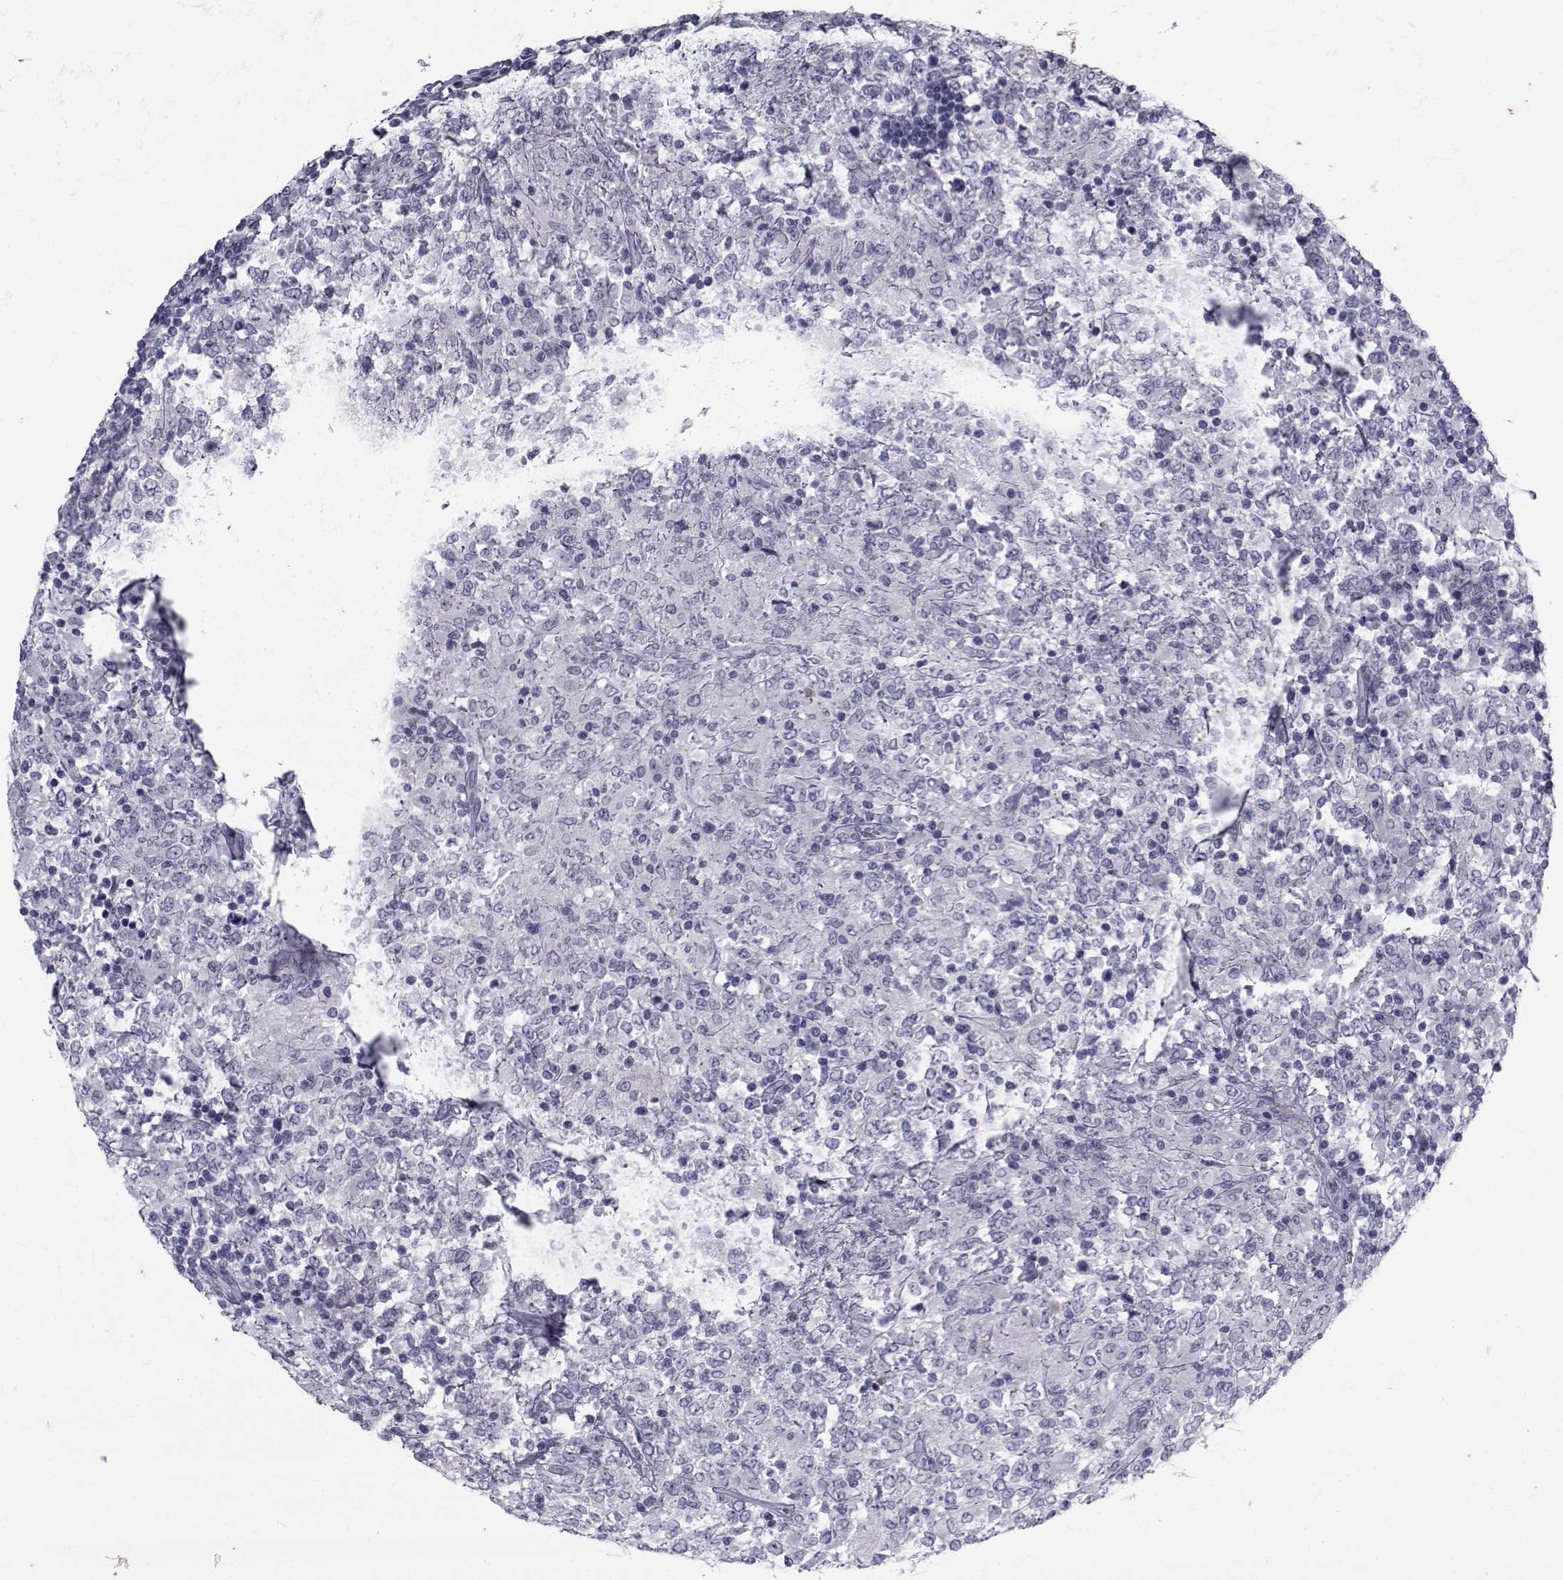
{"staining": {"intensity": "negative", "quantity": "none", "location": "none"}, "tissue": "lymphoma", "cell_type": "Tumor cells", "image_type": "cancer", "snomed": [{"axis": "morphology", "description": "Malignant lymphoma, non-Hodgkin's type, High grade"}, {"axis": "topography", "description": "Lymph node"}], "caption": "Tumor cells show no significant staining in high-grade malignant lymphoma, non-Hodgkin's type.", "gene": "PAX2", "patient": {"sex": "female", "age": 84}}